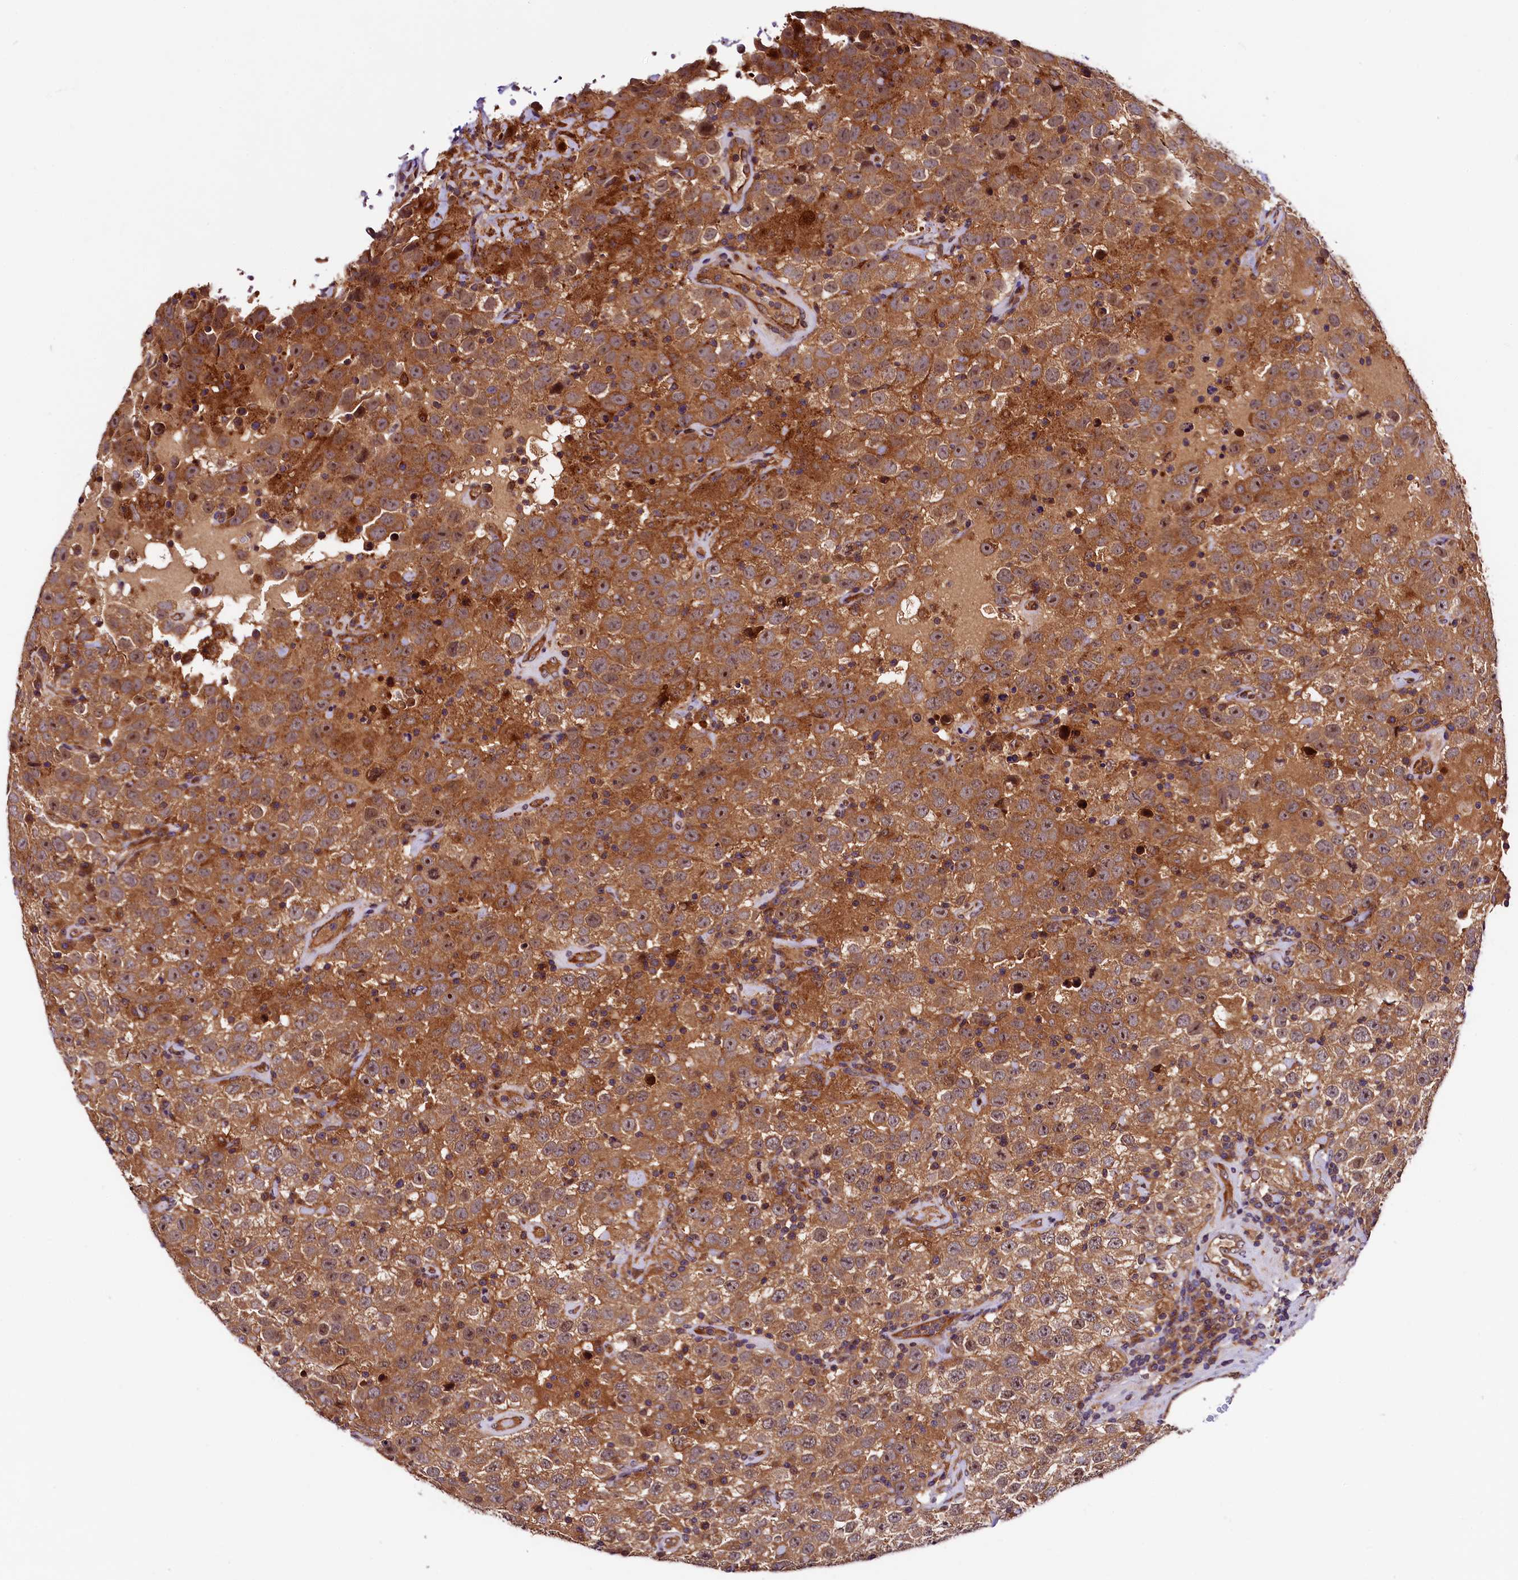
{"staining": {"intensity": "moderate", "quantity": ">75%", "location": "cytoplasmic/membranous"}, "tissue": "testis cancer", "cell_type": "Tumor cells", "image_type": "cancer", "snomed": [{"axis": "morphology", "description": "Seminoma, NOS"}, {"axis": "topography", "description": "Testis"}], "caption": "Immunohistochemistry photomicrograph of neoplastic tissue: human testis cancer stained using IHC demonstrates medium levels of moderate protein expression localized specifically in the cytoplasmic/membranous of tumor cells, appearing as a cytoplasmic/membranous brown color.", "gene": "VPS35", "patient": {"sex": "male", "age": 41}}